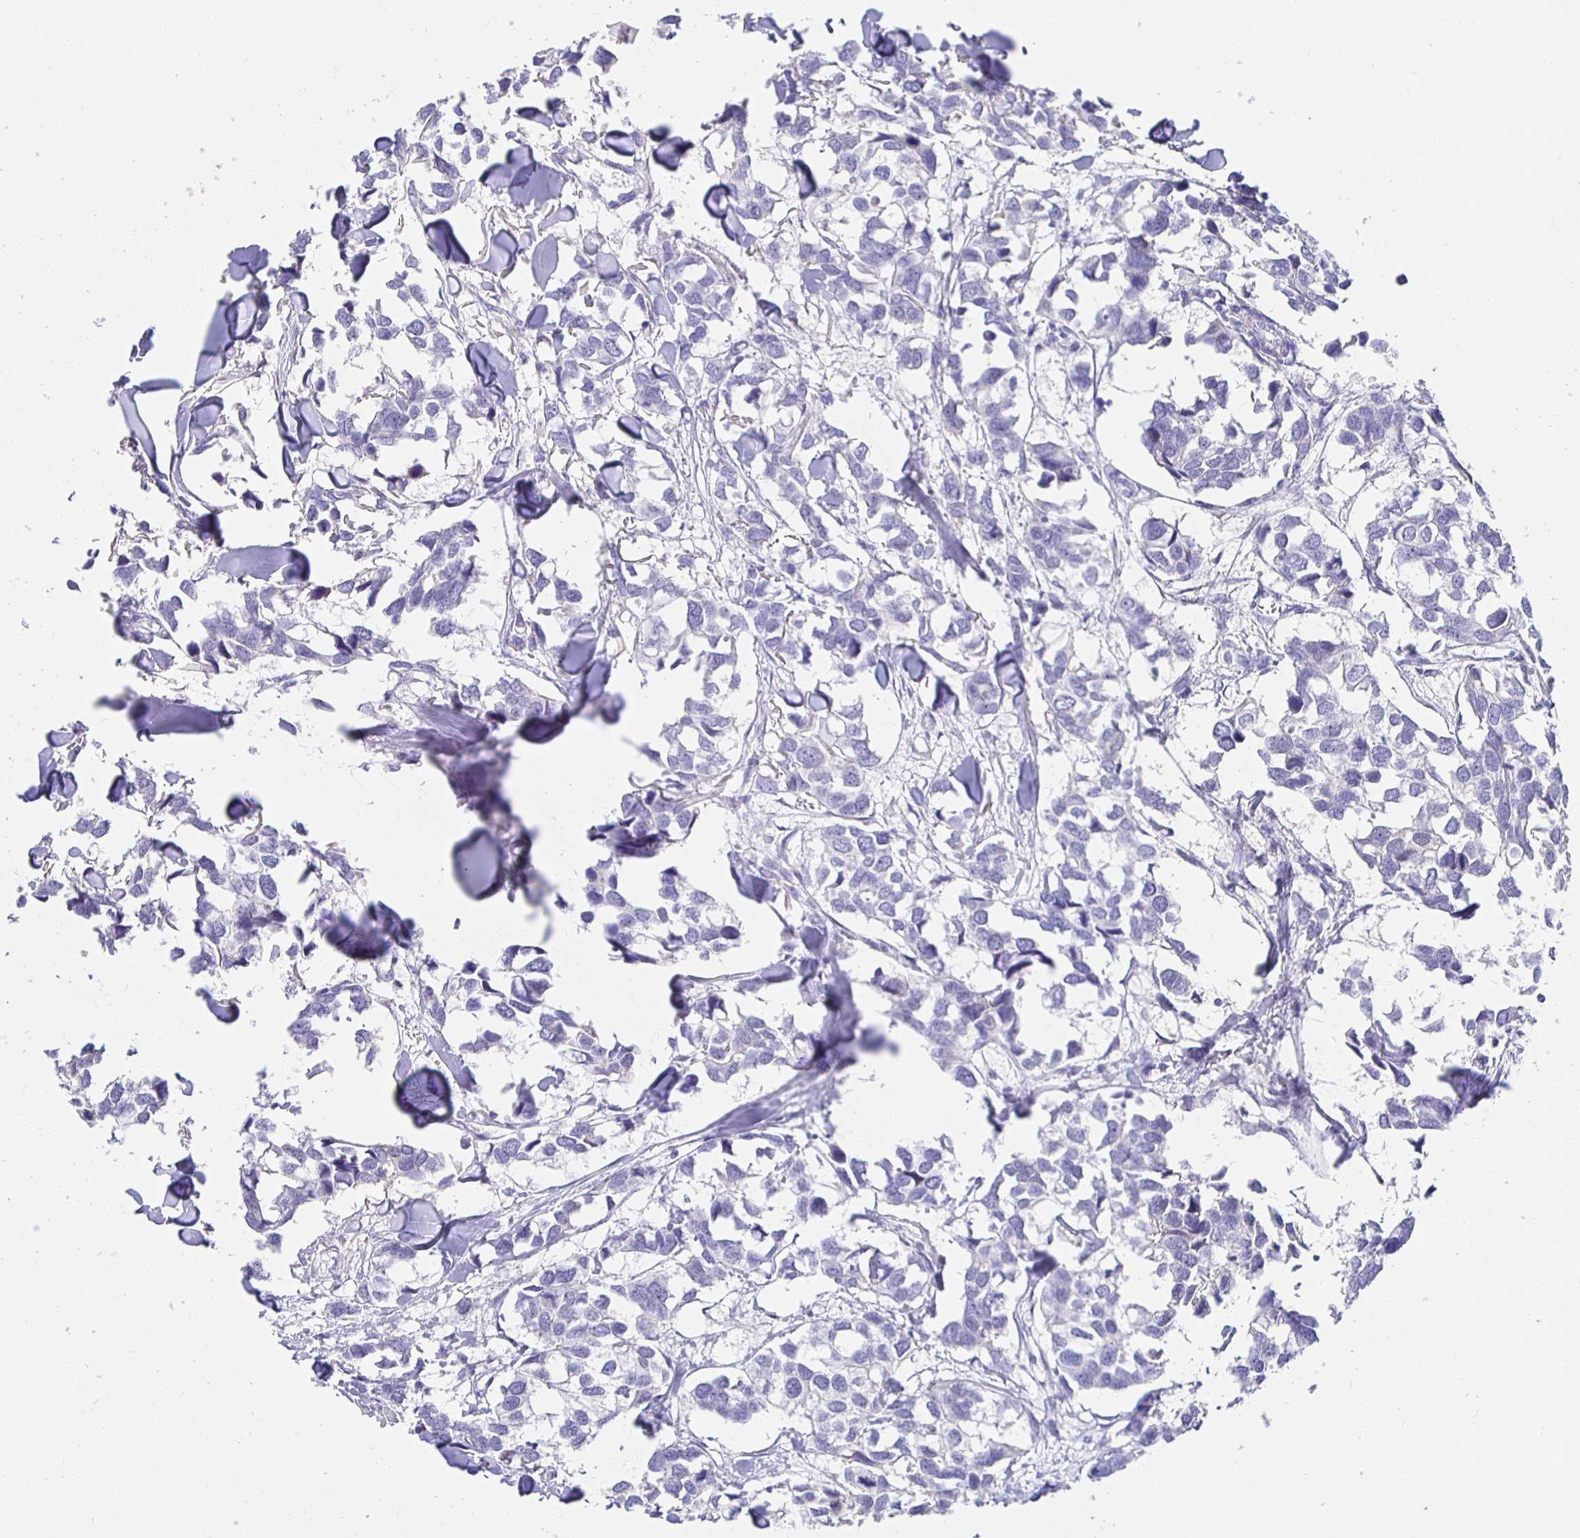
{"staining": {"intensity": "negative", "quantity": "none", "location": "none"}, "tissue": "breast cancer", "cell_type": "Tumor cells", "image_type": "cancer", "snomed": [{"axis": "morphology", "description": "Duct carcinoma"}, {"axis": "topography", "description": "Breast"}], "caption": "Tumor cells are negative for protein expression in human breast cancer (intraductal carcinoma).", "gene": "HSPA4L", "patient": {"sex": "female", "age": 83}}